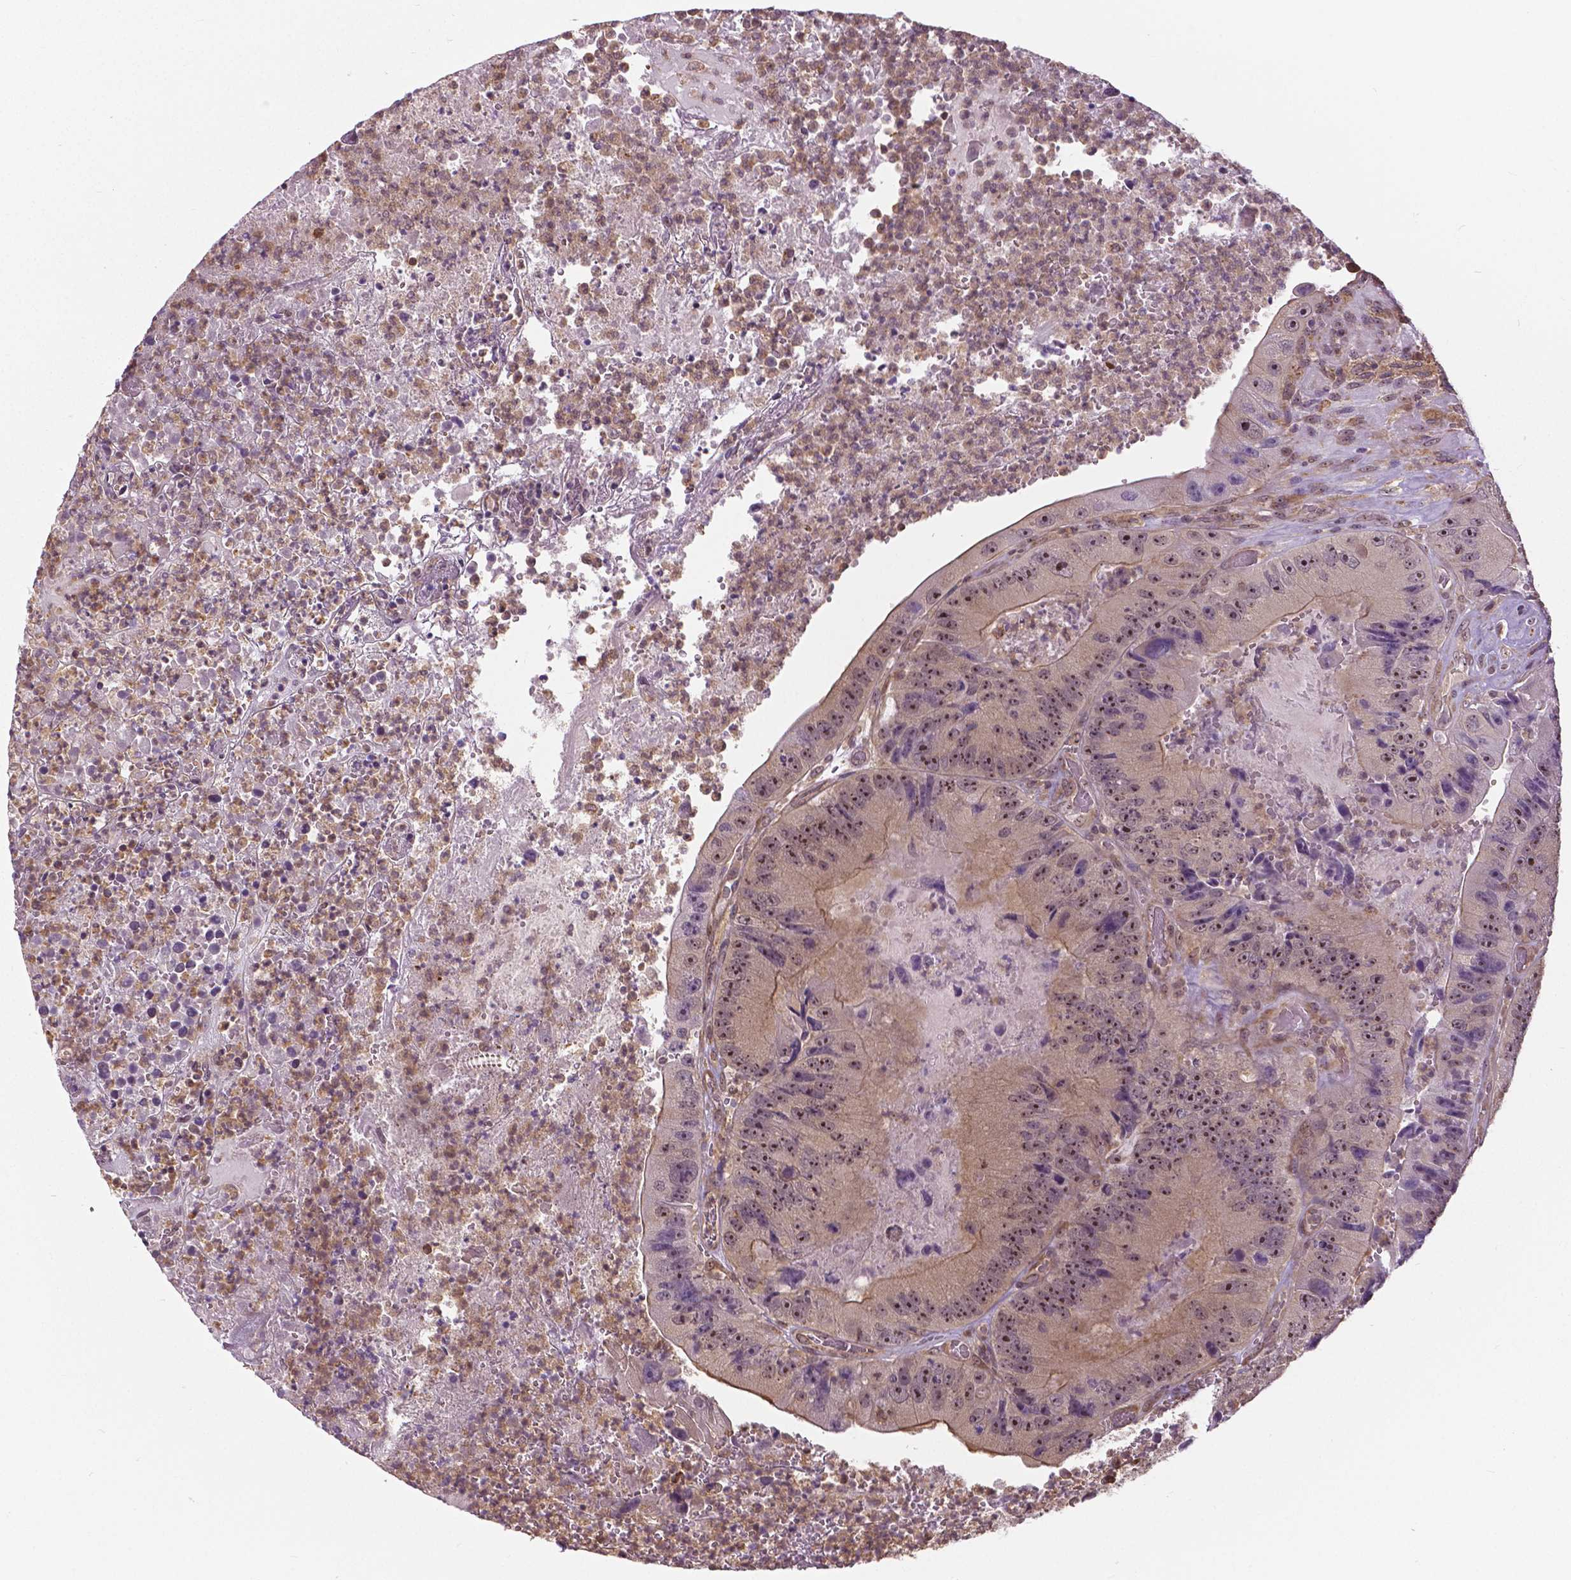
{"staining": {"intensity": "moderate", "quantity": "25%-75%", "location": "nuclear"}, "tissue": "colorectal cancer", "cell_type": "Tumor cells", "image_type": "cancer", "snomed": [{"axis": "morphology", "description": "Adenocarcinoma, NOS"}, {"axis": "topography", "description": "Colon"}], "caption": "Adenocarcinoma (colorectal) stained with a protein marker reveals moderate staining in tumor cells.", "gene": "ANXA13", "patient": {"sex": "female", "age": 86}}